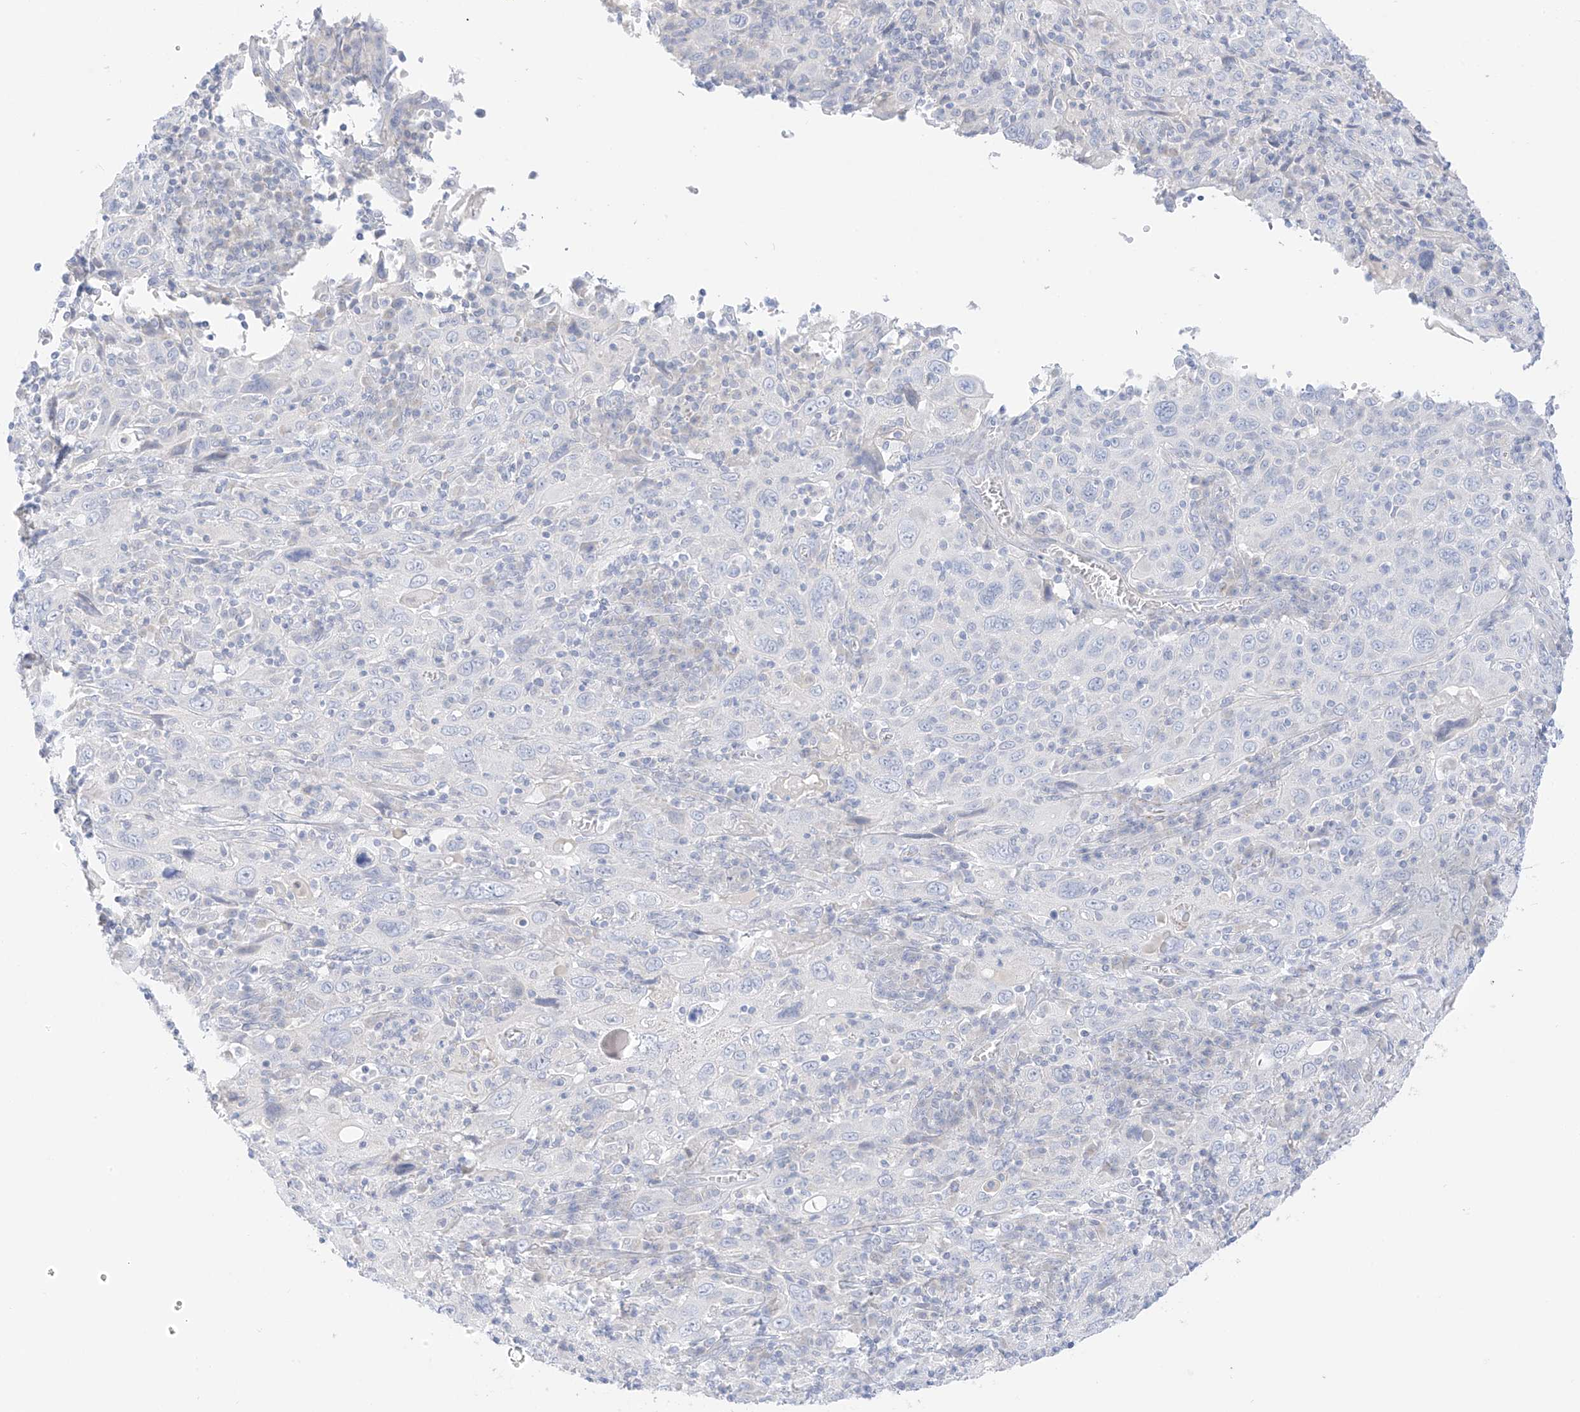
{"staining": {"intensity": "negative", "quantity": "none", "location": "none"}, "tissue": "cervical cancer", "cell_type": "Tumor cells", "image_type": "cancer", "snomed": [{"axis": "morphology", "description": "Squamous cell carcinoma, NOS"}, {"axis": "topography", "description": "Cervix"}], "caption": "The immunohistochemistry (IHC) photomicrograph has no significant expression in tumor cells of cervical squamous cell carcinoma tissue.", "gene": "ST3GAL5", "patient": {"sex": "female", "age": 46}}